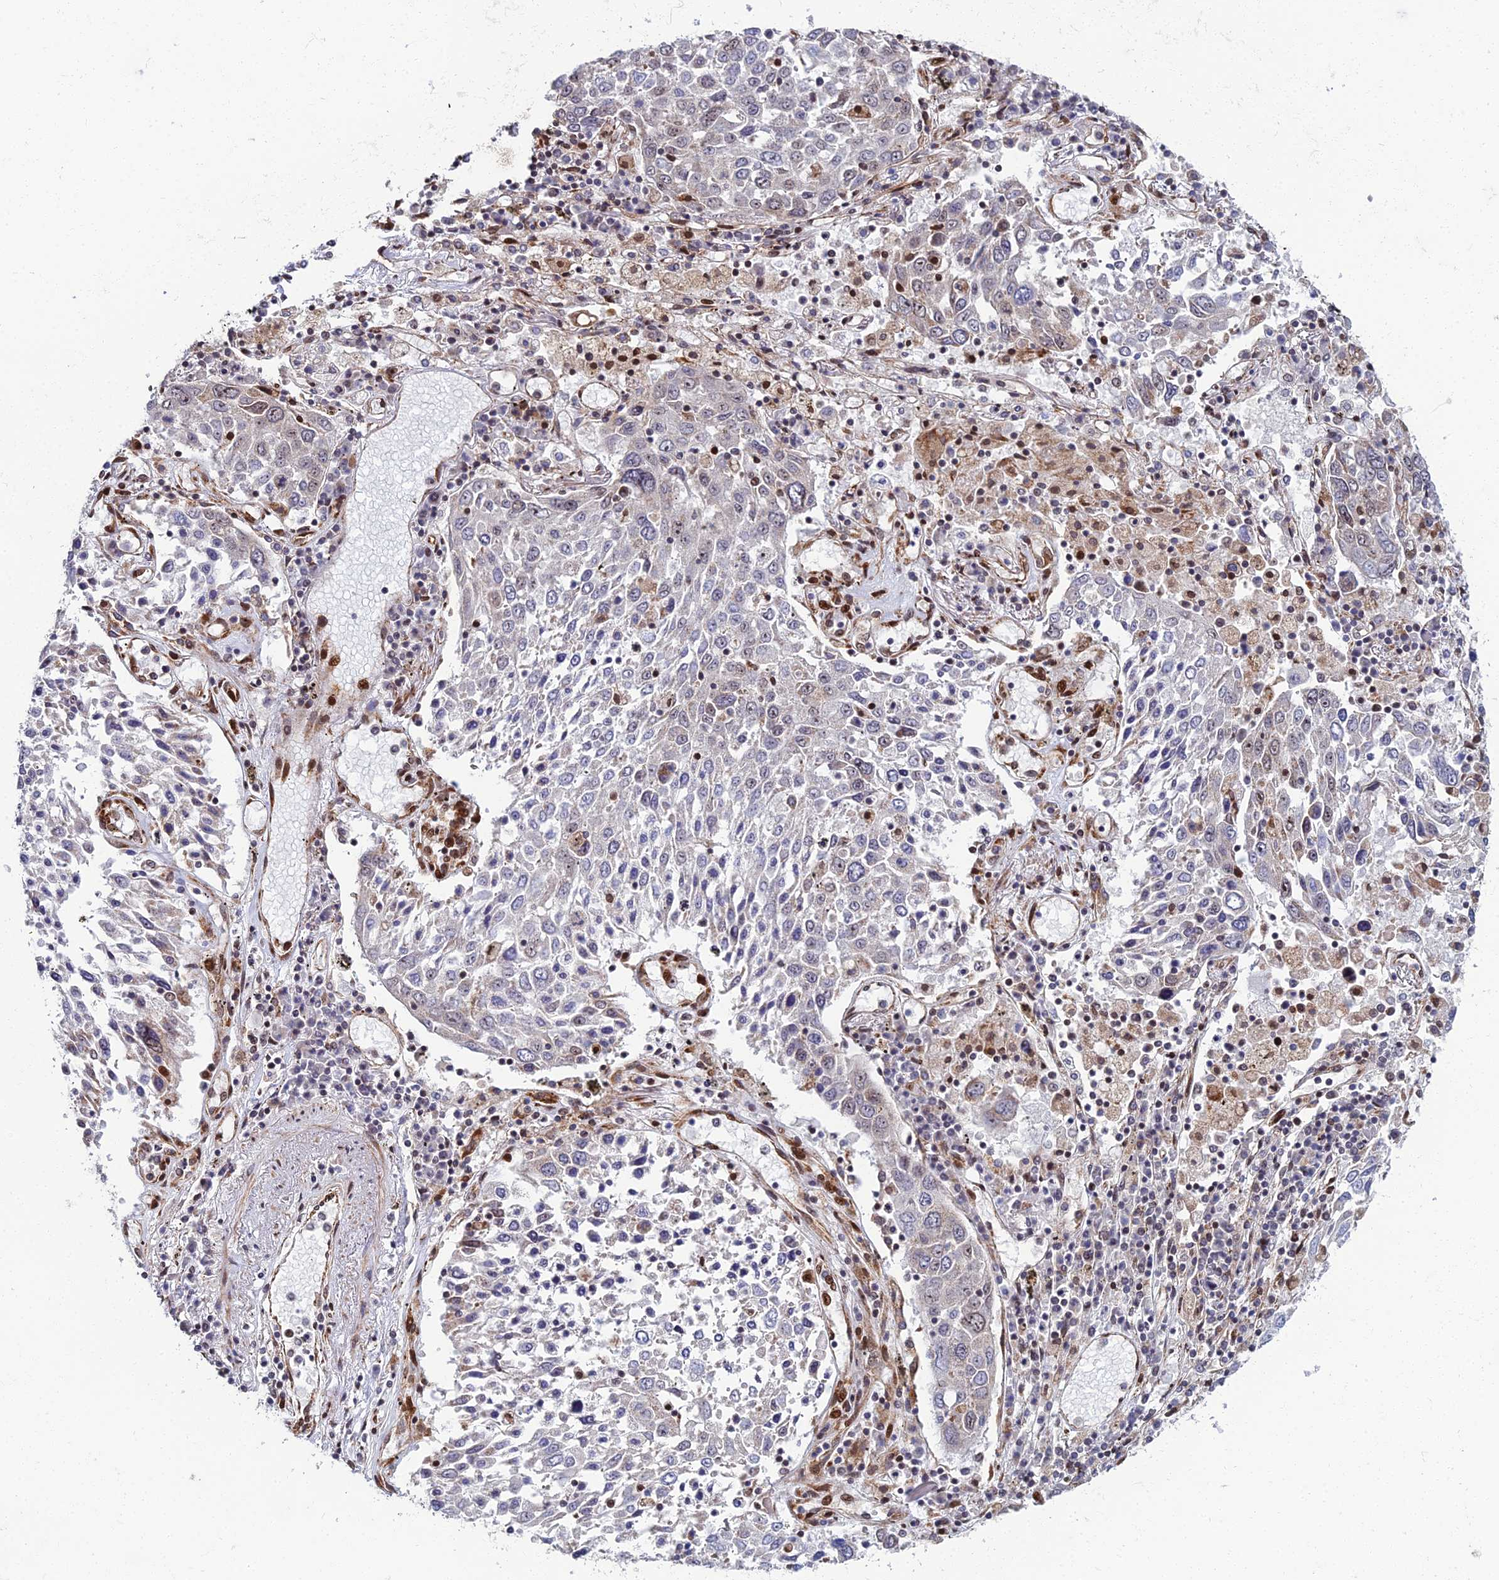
{"staining": {"intensity": "negative", "quantity": "none", "location": "none"}, "tissue": "lung cancer", "cell_type": "Tumor cells", "image_type": "cancer", "snomed": [{"axis": "morphology", "description": "Squamous cell carcinoma, NOS"}, {"axis": "topography", "description": "Lung"}], "caption": "Lung cancer was stained to show a protein in brown. There is no significant positivity in tumor cells. (DAB immunohistochemistry, high magnification).", "gene": "ZNF668", "patient": {"sex": "male", "age": 65}}